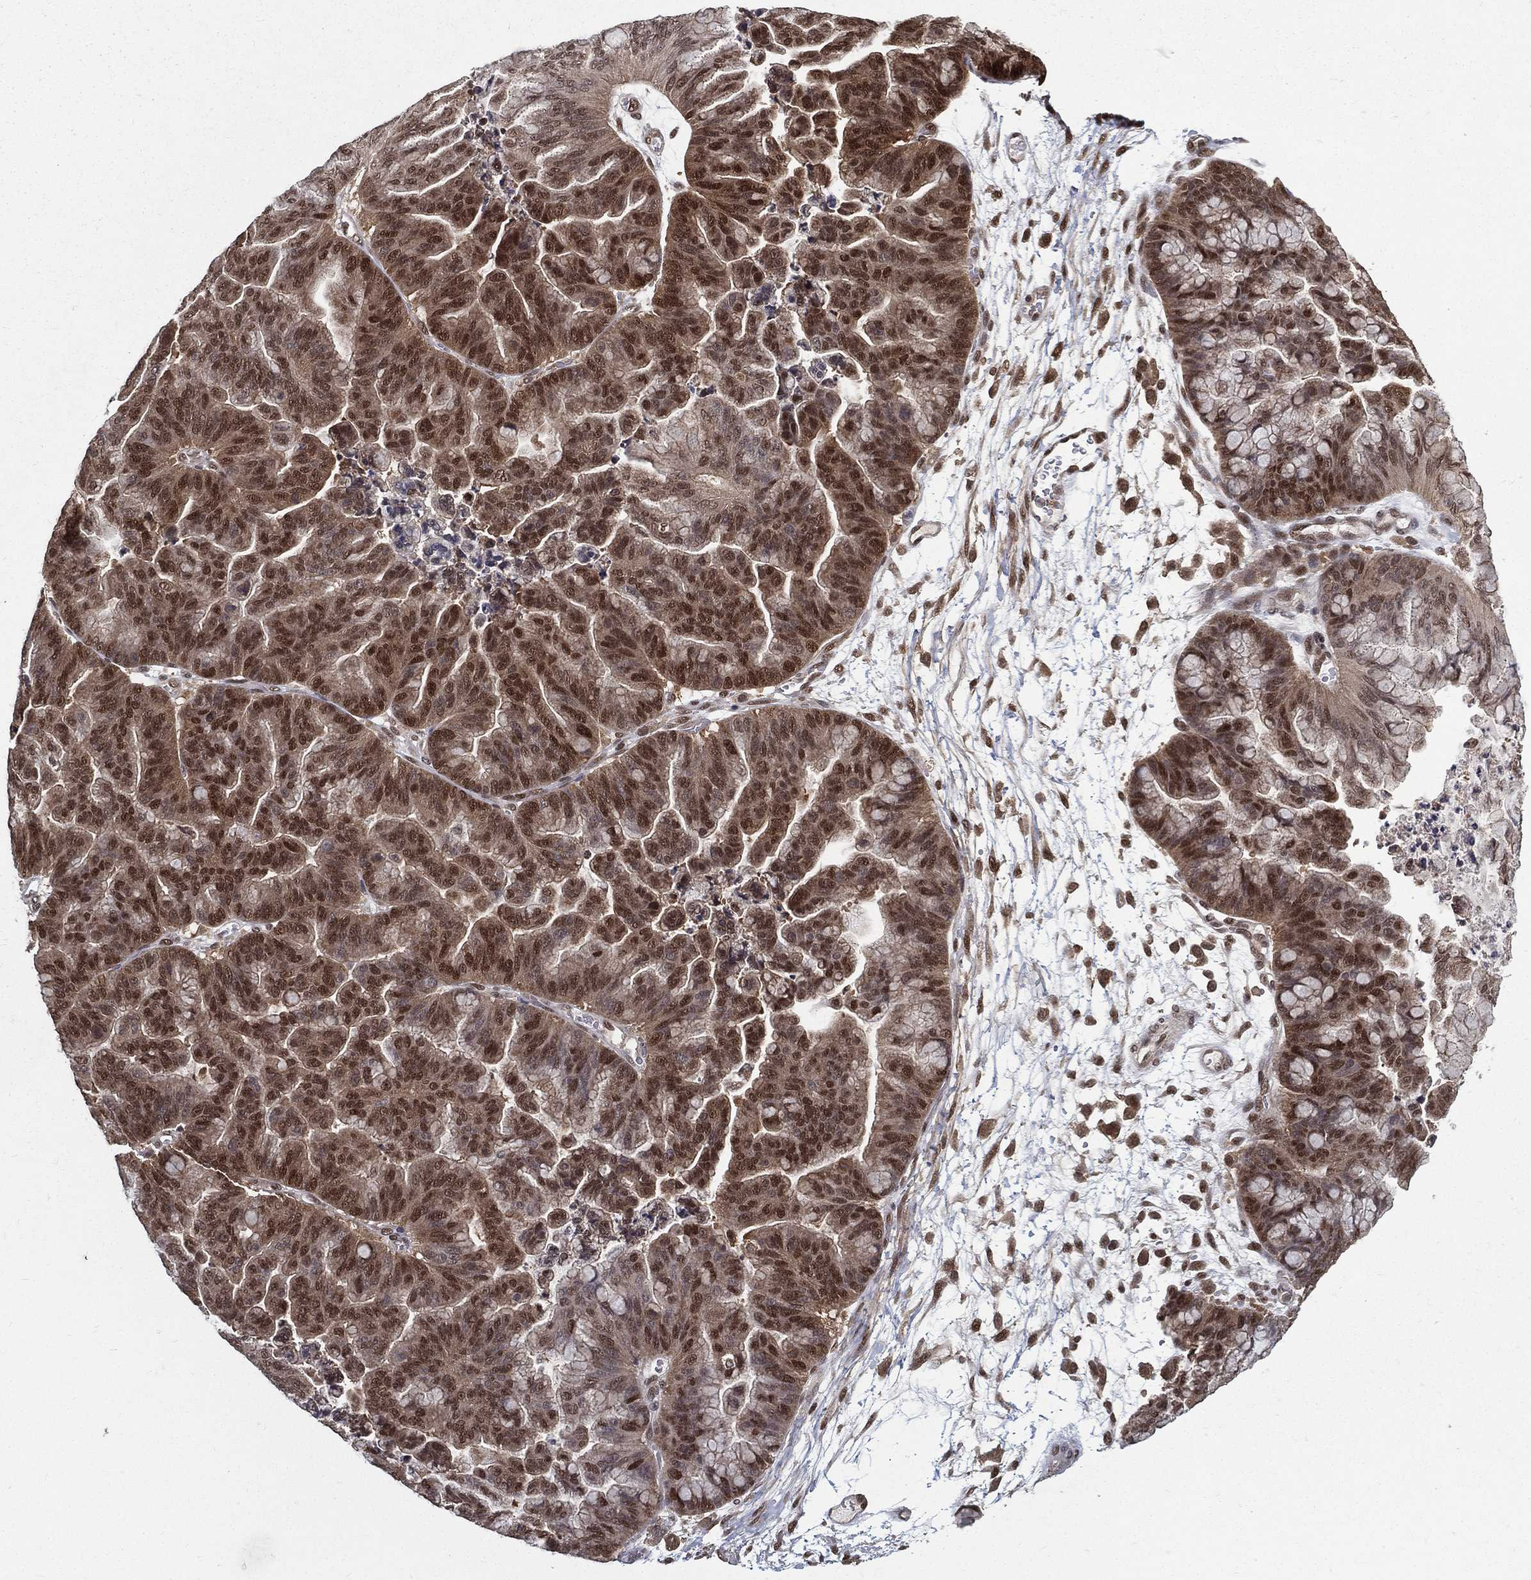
{"staining": {"intensity": "moderate", "quantity": ">75%", "location": "cytoplasmic/membranous,nuclear"}, "tissue": "ovarian cancer", "cell_type": "Tumor cells", "image_type": "cancer", "snomed": [{"axis": "morphology", "description": "Cystadenocarcinoma, mucinous, NOS"}, {"axis": "topography", "description": "Ovary"}], "caption": "Immunohistochemical staining of ovarian mucinous cystadenocarcinoma reveals medium levels of moderate cytoplasmic/membranous and nuclear positivity in approximately >75% of tumor cells.", "gene": "CARM1", "patient": {"sex": "female", "age": 67}}